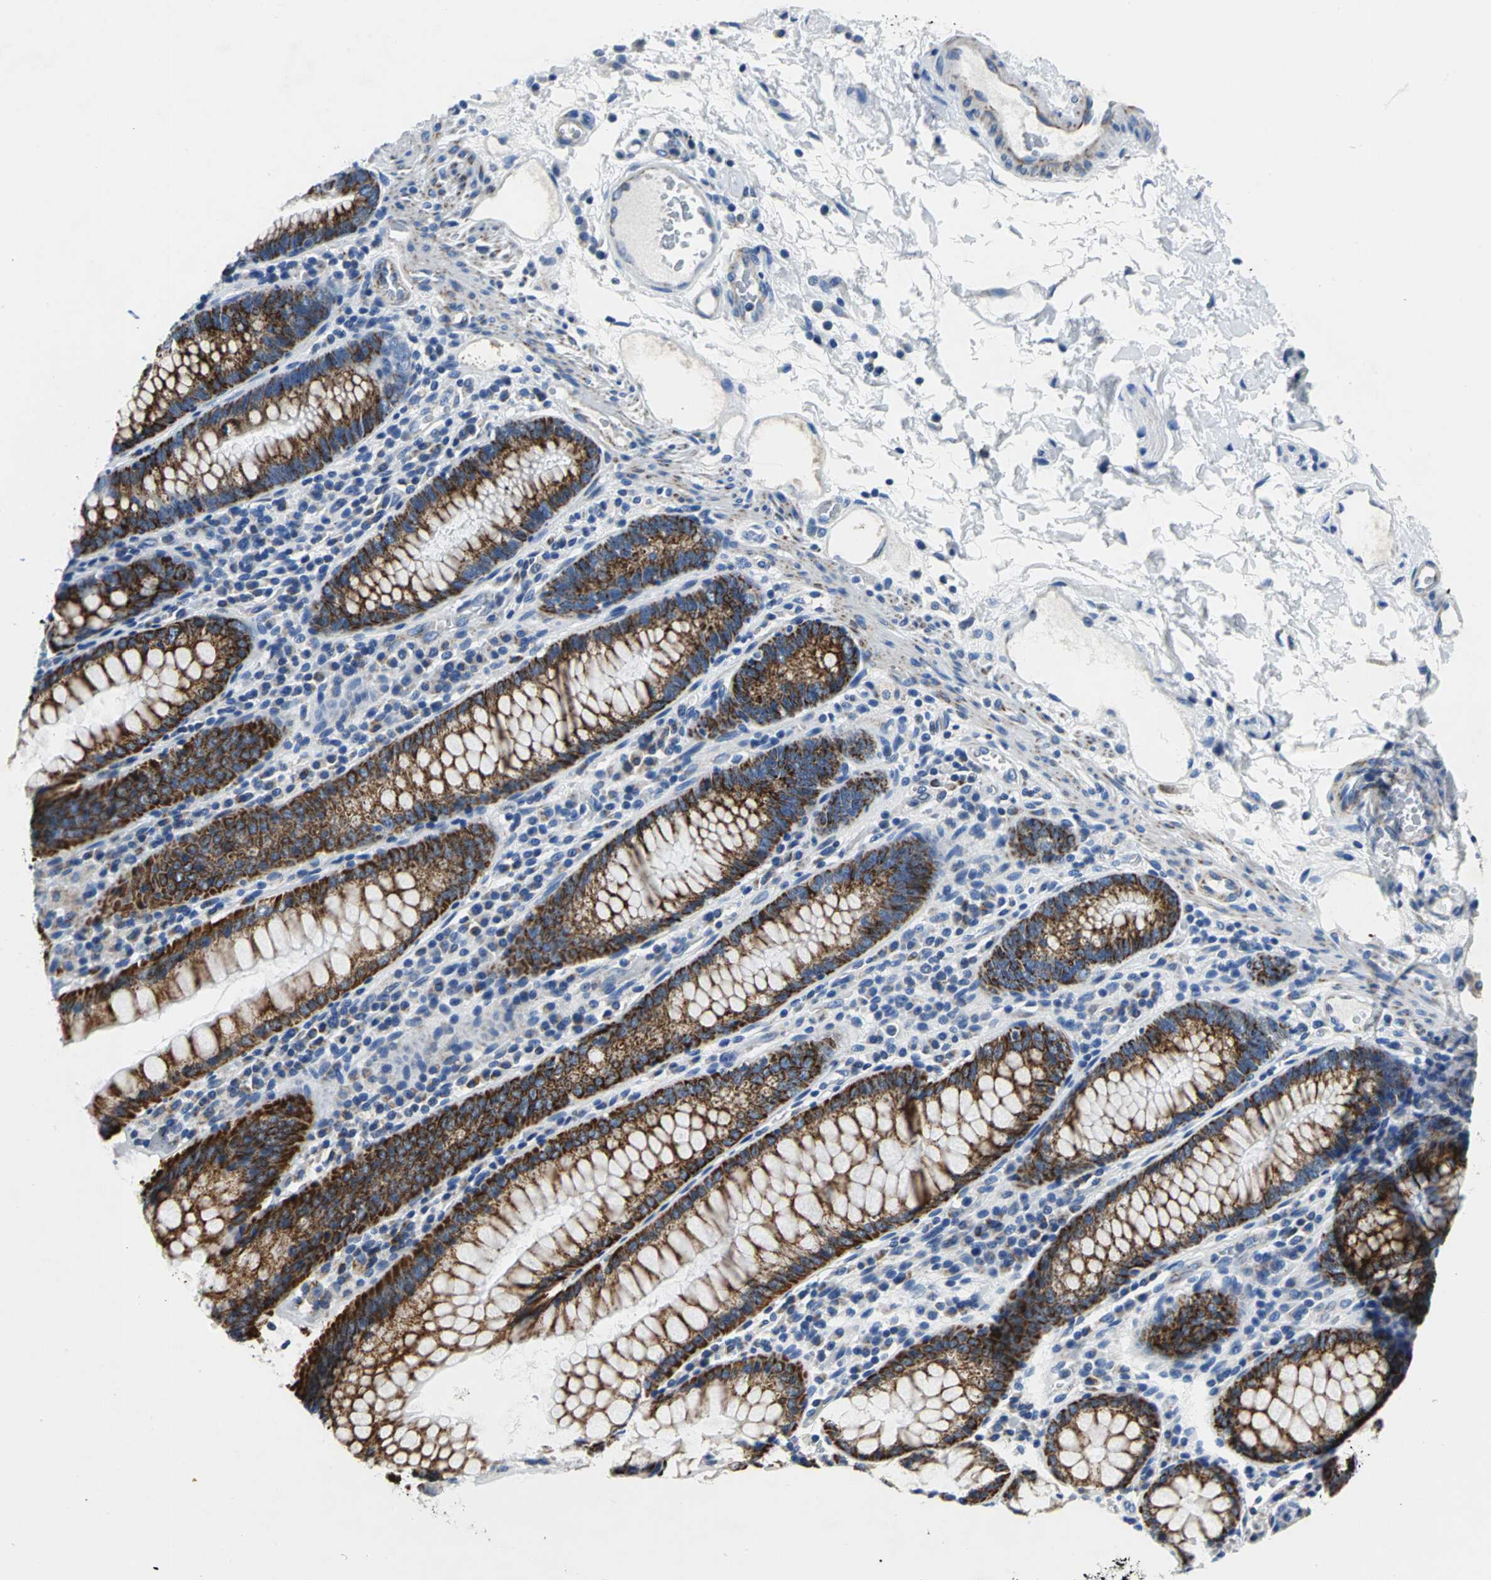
{"staining": {"intensity": "negative", "quantity": "none", "location": "none"}, "tissue": "colon", "cell_type": "Endothelial cells", "image_type": "normal", "snomed": [{"axis": "morphology", "description": "Normal tissue, NOS"}, {"axis": "topography", "description": "Colon"}], "caption": "DAB immunohistochemical staining of benign human colon reveals no significant positivity in endothelial cells. (DAB IHC visualized using brightfield microscopy, high magnification).", "gene": "IFI6", "patient": {"sex": "female", "age": 46}}